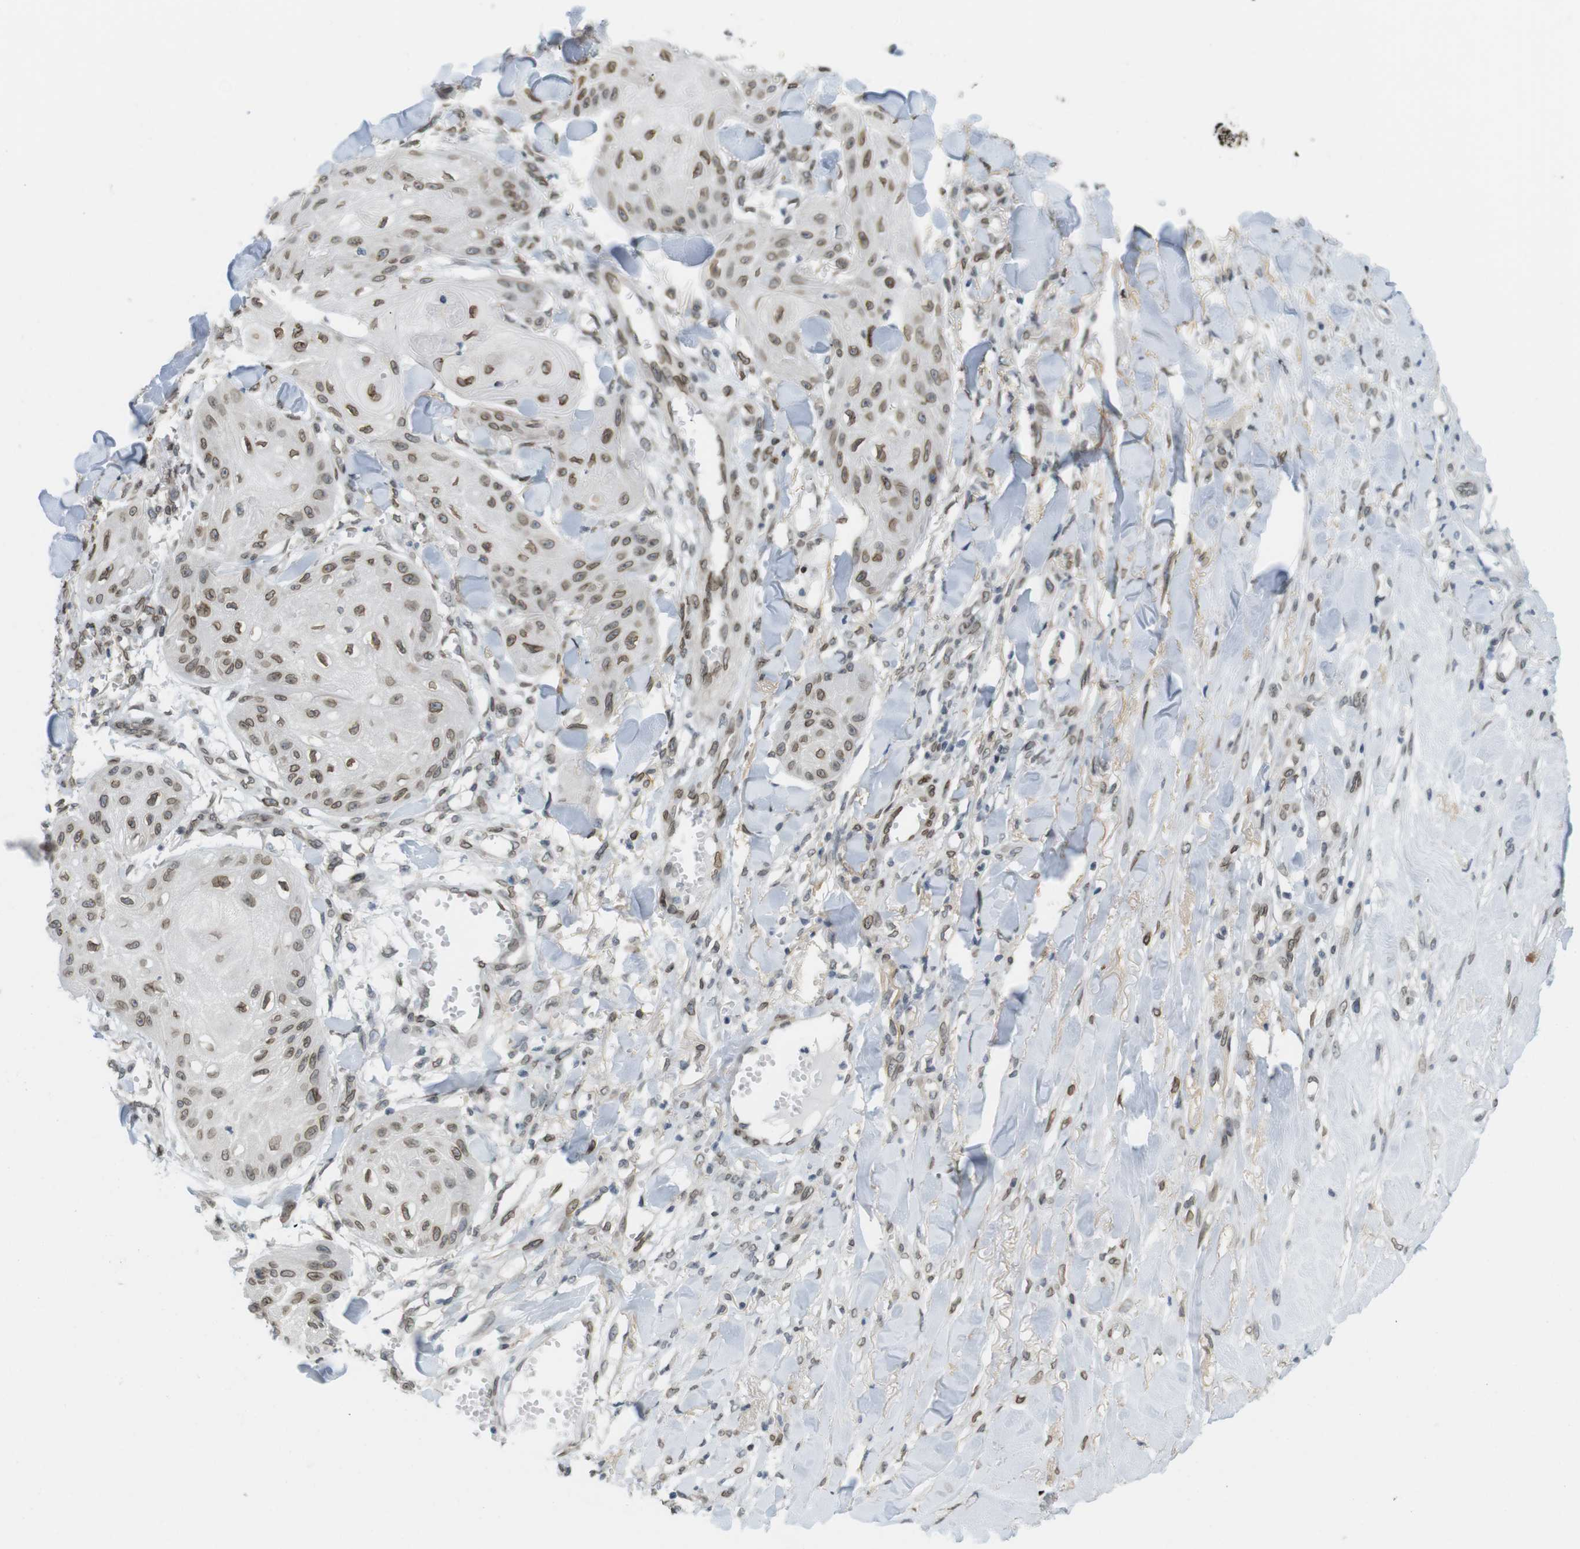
{"staining": {"intensity": "moderate", "quantity": ">75%", "location": "cytoplasmic/membranous,nuclear"}, "tissue": "skin cancer", "cell_type": "Tumor cells", "image_type": "cancer", "snomed": [{"axis": "morphology", "description": "Squamous cell carcinoma, NOS"}, {"axis": "topography", "description": "Skin"}], "caption": "Brown immunohistochemical staining in squamous cell carcinoma (skin) displays moderate cytoplasmic/membranous and nuclear expression in about >75% of tumor cells.", "gene": "ARL6IP6", "patient": {"sex": "male", "age": 74}}